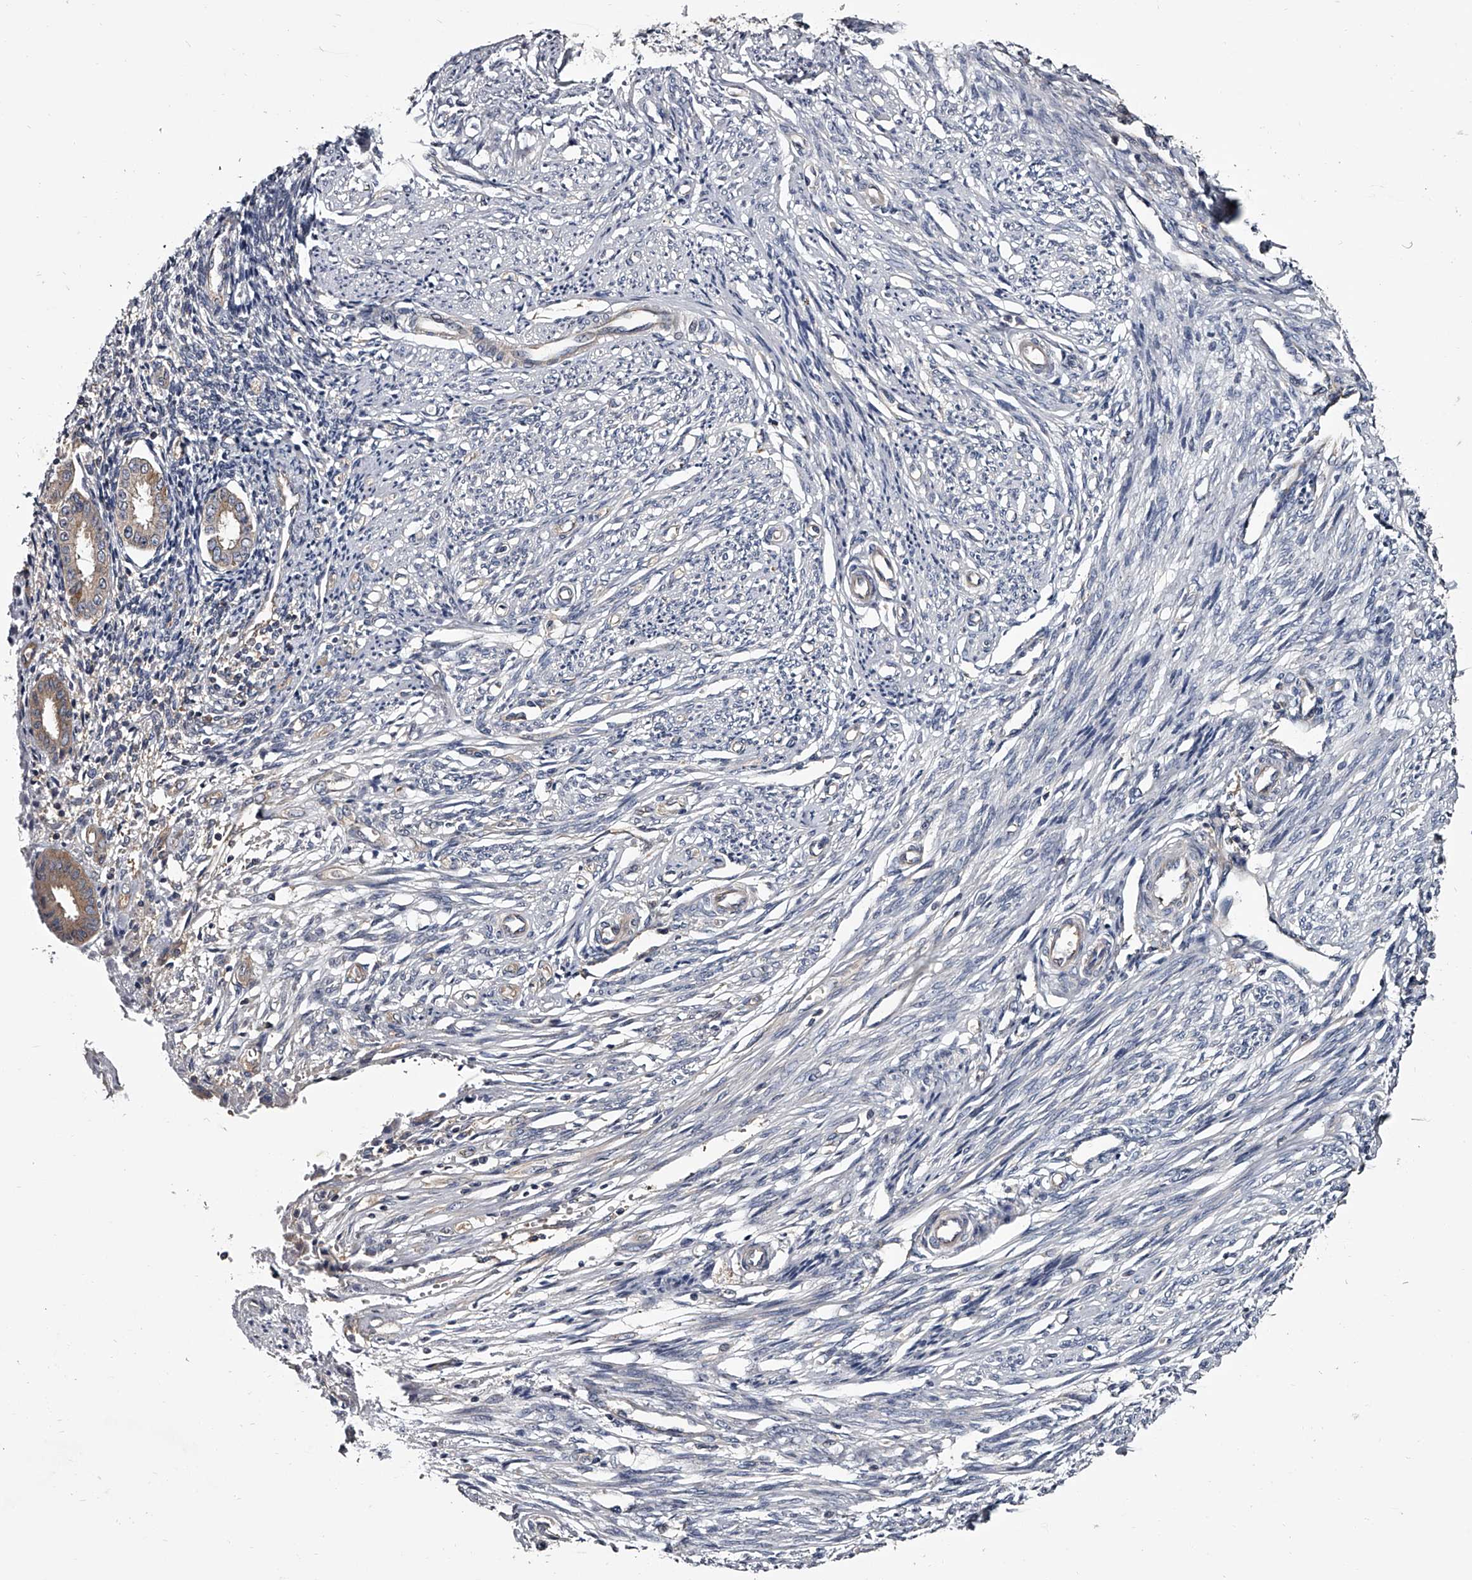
{"staining": {"intensity": "negative", "quantity": "none", "location": "none"}, "tissue": "endometrium", "cell_type": "Cells in endometrial stroma", "image_type": "normal", "snomed": [{"axis": "morphology", "description": "Normal tissue, NOS"}, {"axis": "topography", "description": "Endometrium"}], "caption": "Immunohistochemistry (IHC) photomicrograph of unremarkable endometrium: endometrium stained with DAB reveals no significant protein positivity in cells in endometrial stroma. (Immunohistochemistry (IHC), brightfield microscopy, high magnification).", "gene": "GAPVD1", "patient": {"sex": "female", "age": 56}}